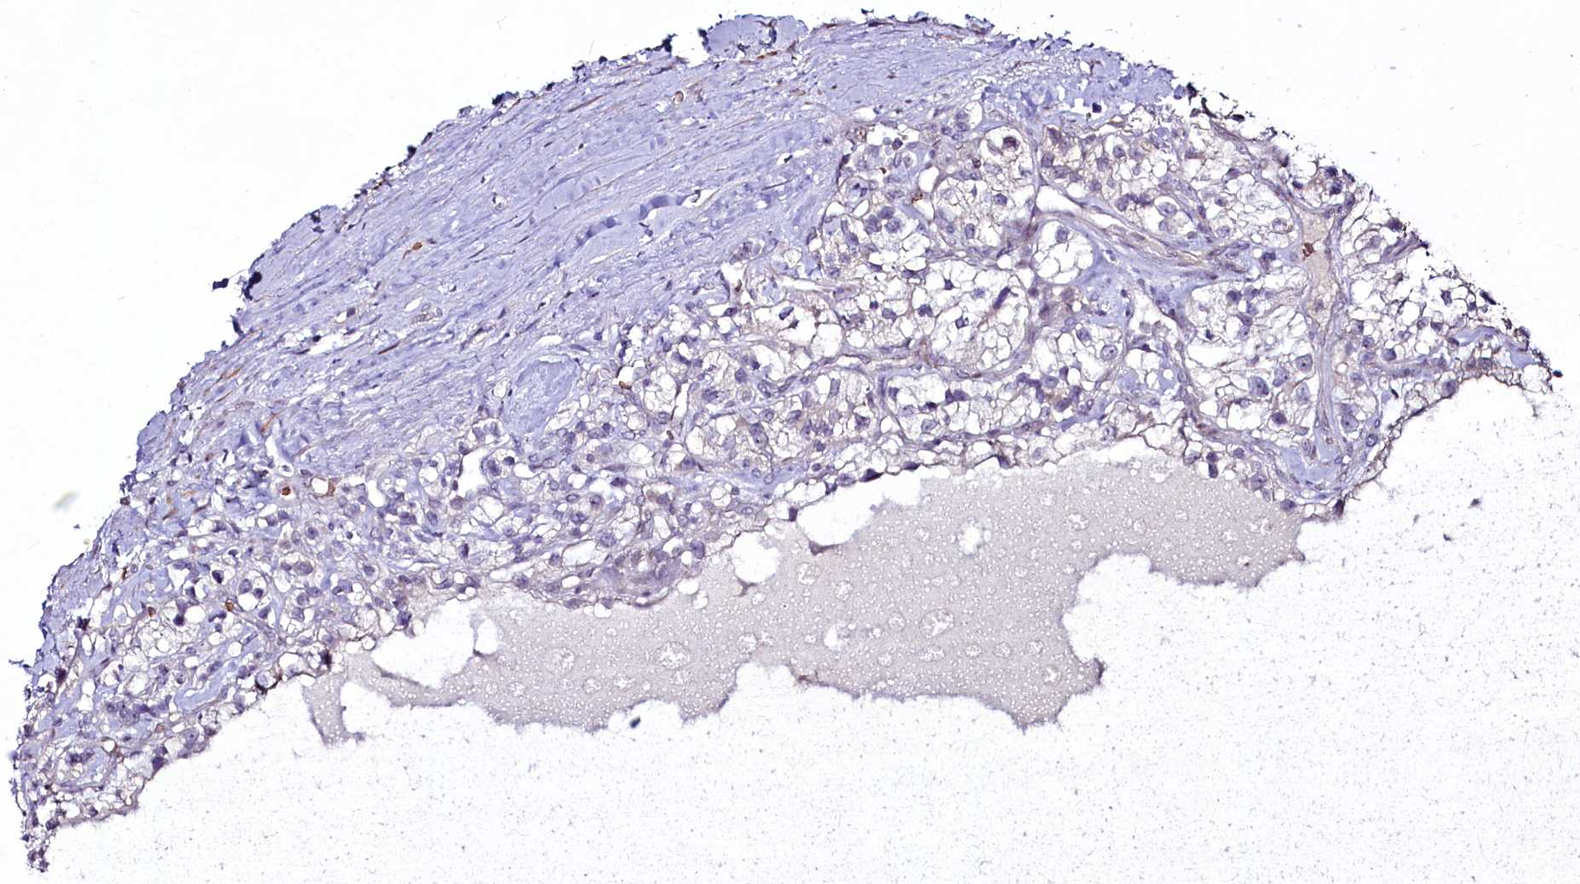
{"staining": {"intensity": "negative", "quantity": "none", "location": "none"}, "tissue": "renal cancer", "cell_type": "Tumor cells", "image_type": "cancer", "snomed": [{"axis": "morphology", "description": "Adenocarcinoma, NOS"}, {"axis": "topography", "description": "Kidney"}], "caption": "This is a micrograph of IHC staining of renal cancer, which shows no expression in tumor cells.", "gene": "SUSD3", "patient": {"sex": "female", "age": 57}}